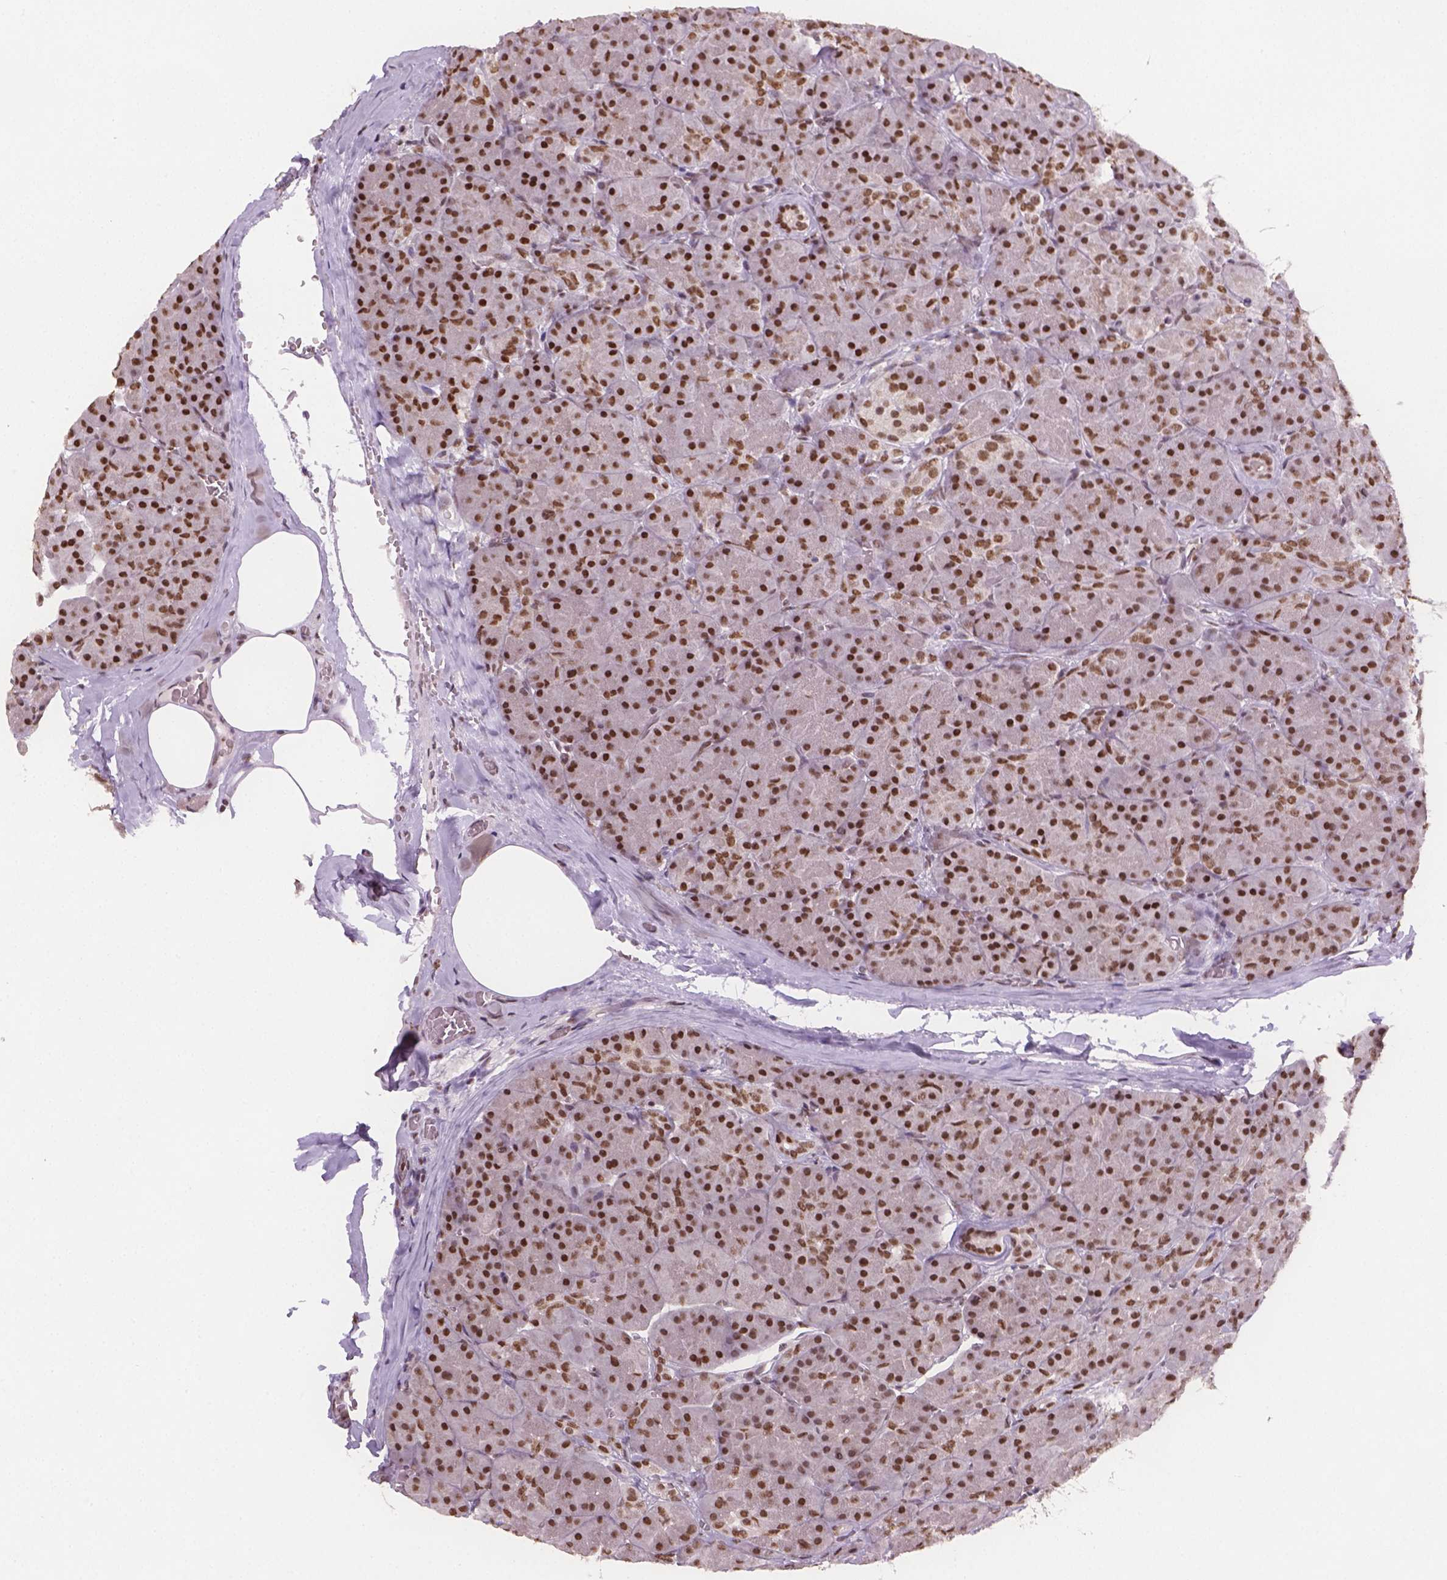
{"staining": {"intensity": "strong", "quantity": ">75%", "location": "nuclear"}, "tissue": "pancreas", "cell_type": "Exocrine glandular cells", "image_type": "normal", "snomed": [{"axis": "morphology", "description": "Normal tissue, NOS"}, {"axis": "topography", "description": "Pancreas"}], "caption": "IHC (DAB (3,3'-diaminobenzidine)) staining of normal human pancreas exhibits strong nuclear protein positivity in approximately >75% of exocrine glandular cells.", "gene": "FANCE", "patient": {"sex": "male", "age": 57}}